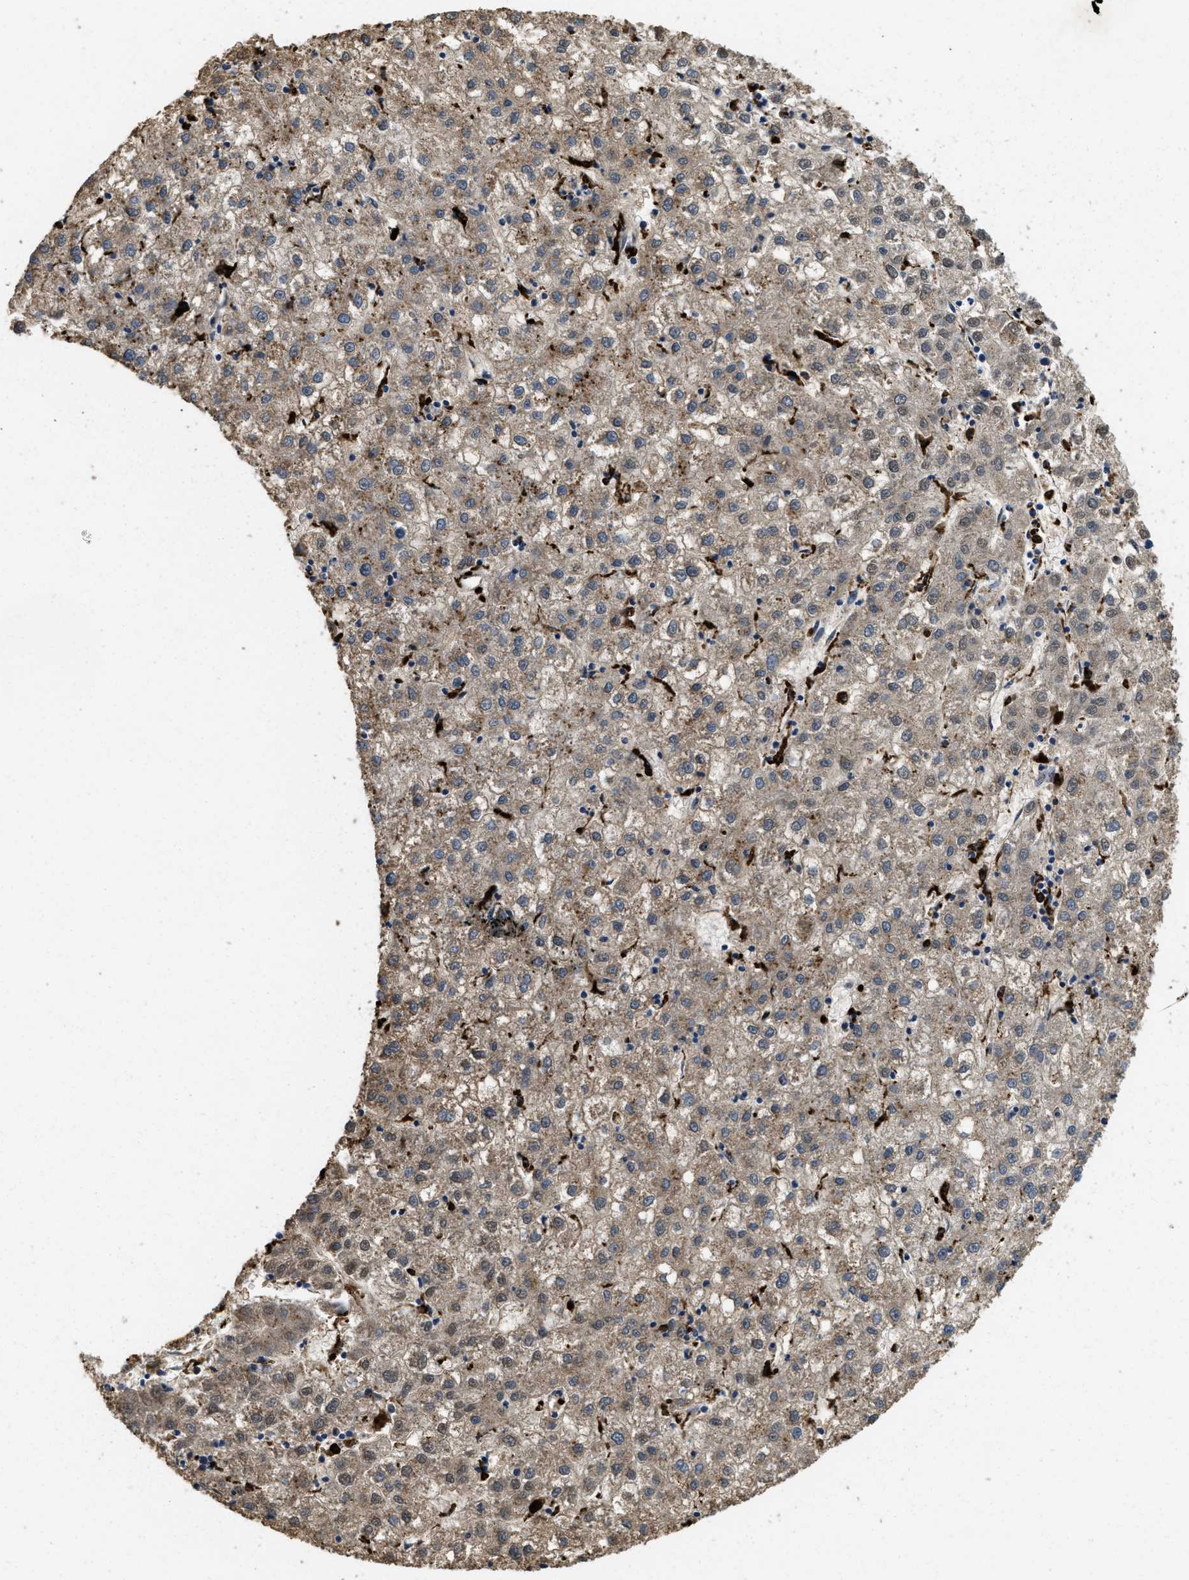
{"staining": {"intensity": "weak", "quantity": ">75%", "location": "cytoplasmic/membranous"}, "tissue": "liver cancer", "cell_type": "Tumor cells", "image_type": "cancer", "snomed": [{"axis": "morphology", "description": "Carcinoma, Hepatocellular, NOS"}, {"axis": "topography", "description": "Liver"}], "caption": "High-magnification brightfield microscopy of liver cancer (hepatocellular carcinoma) stained with DAB (brown) and counterstained with hematoxylin (blue). tumor cells exhibit weak cytoplasmic/membranous positivity is present in approximately>75% of cells. (brown staining indicates protein expression, while blue staining denotes nuclei).", "gene": "BMPR2", "patient": {"sex": "male", "age": 72}}